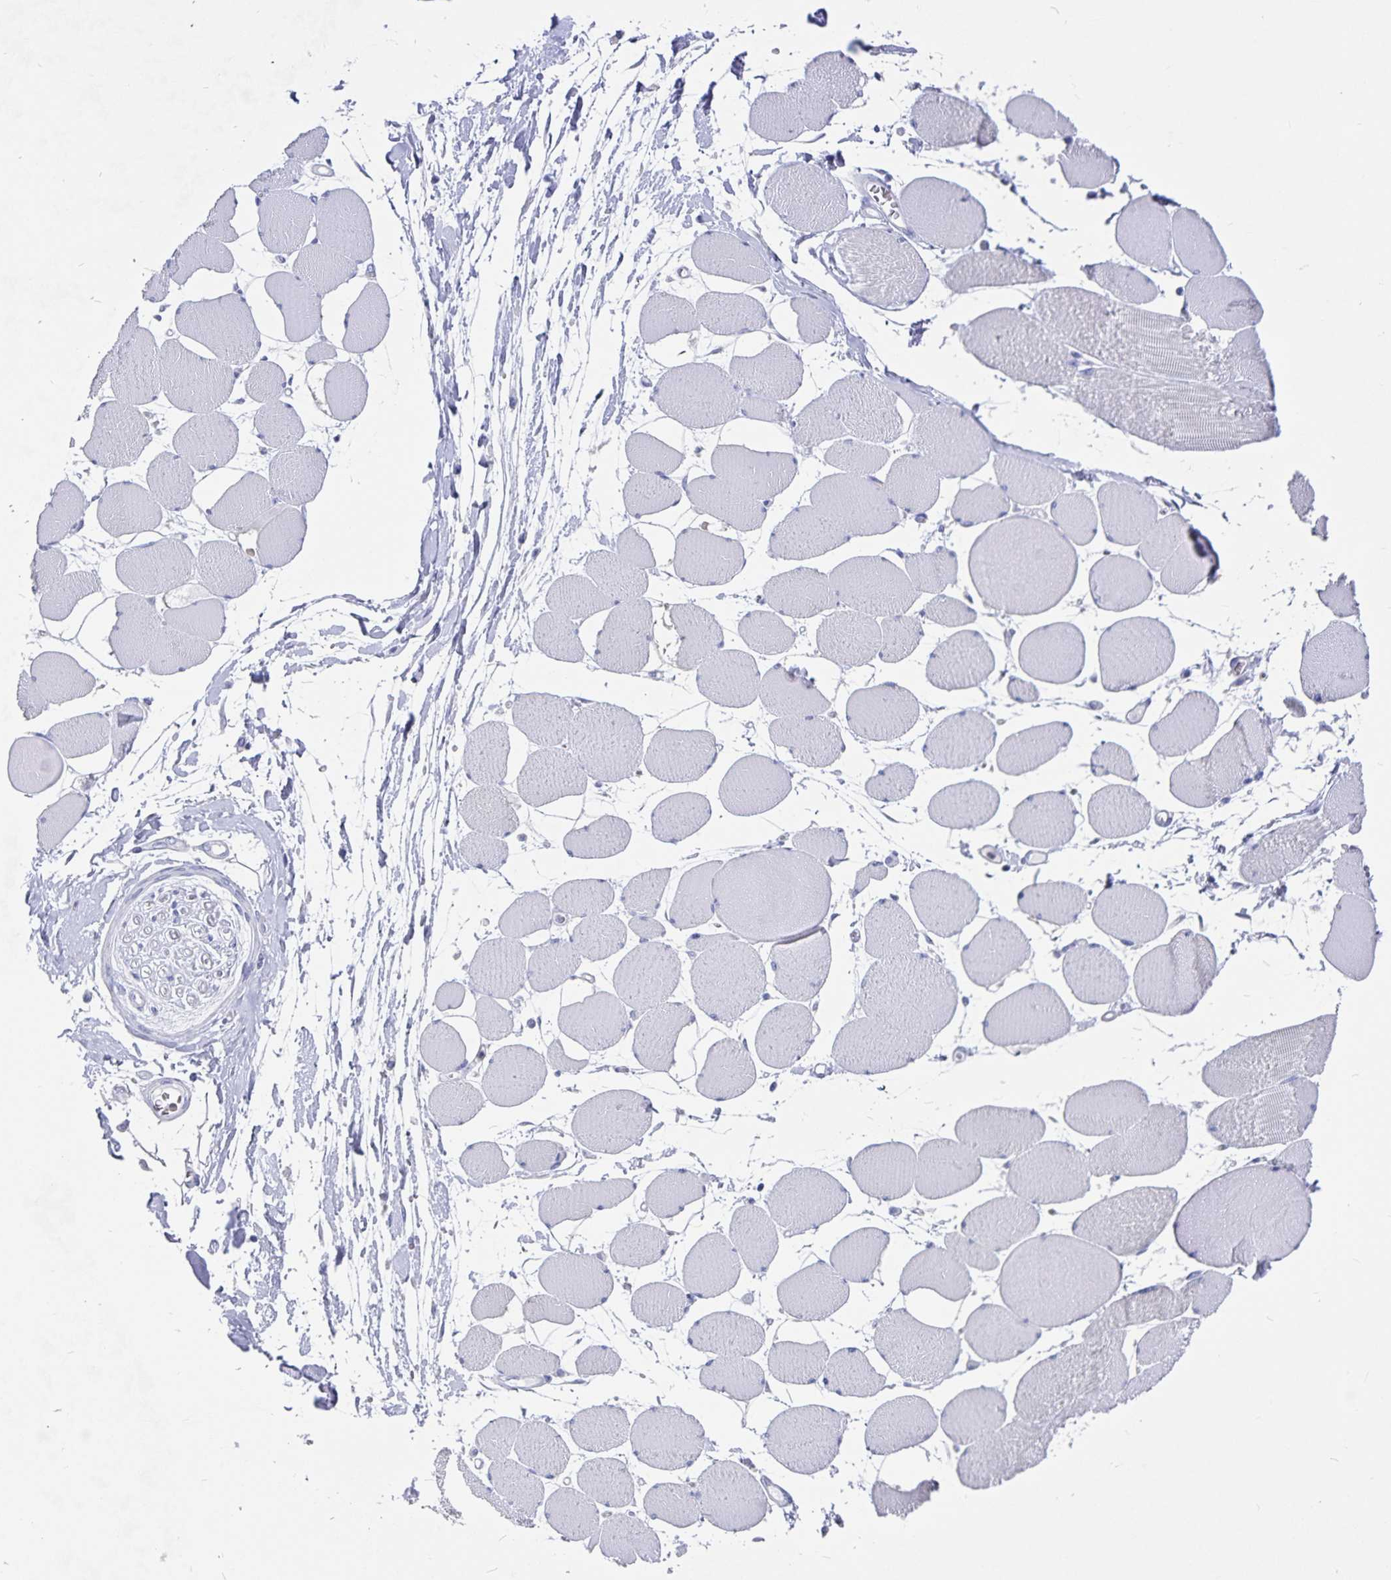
{"staining": {"intensity": "negative", "quantity": "none", "location": "none"}, "tissue": "skeletal muscle", "cell_type": "Myocytes", "image_type": "normal", "snomed": [{"axis": "morphology", "description": "Normal tissue, NOS"}, {"axis": "topography", "description": "Skeletal muscle"}], "caption": "IHC histopathology image of normal skeletal muscle stained for a protein (brown), which shows no staining in myocytes. (DAB (3,3'-diaminobenzidine) immunohistochemistry visualized using brightfield microscopy, high magnification).", "gene": "SNTN", "patient": {"sex": "female", "age": 75}}